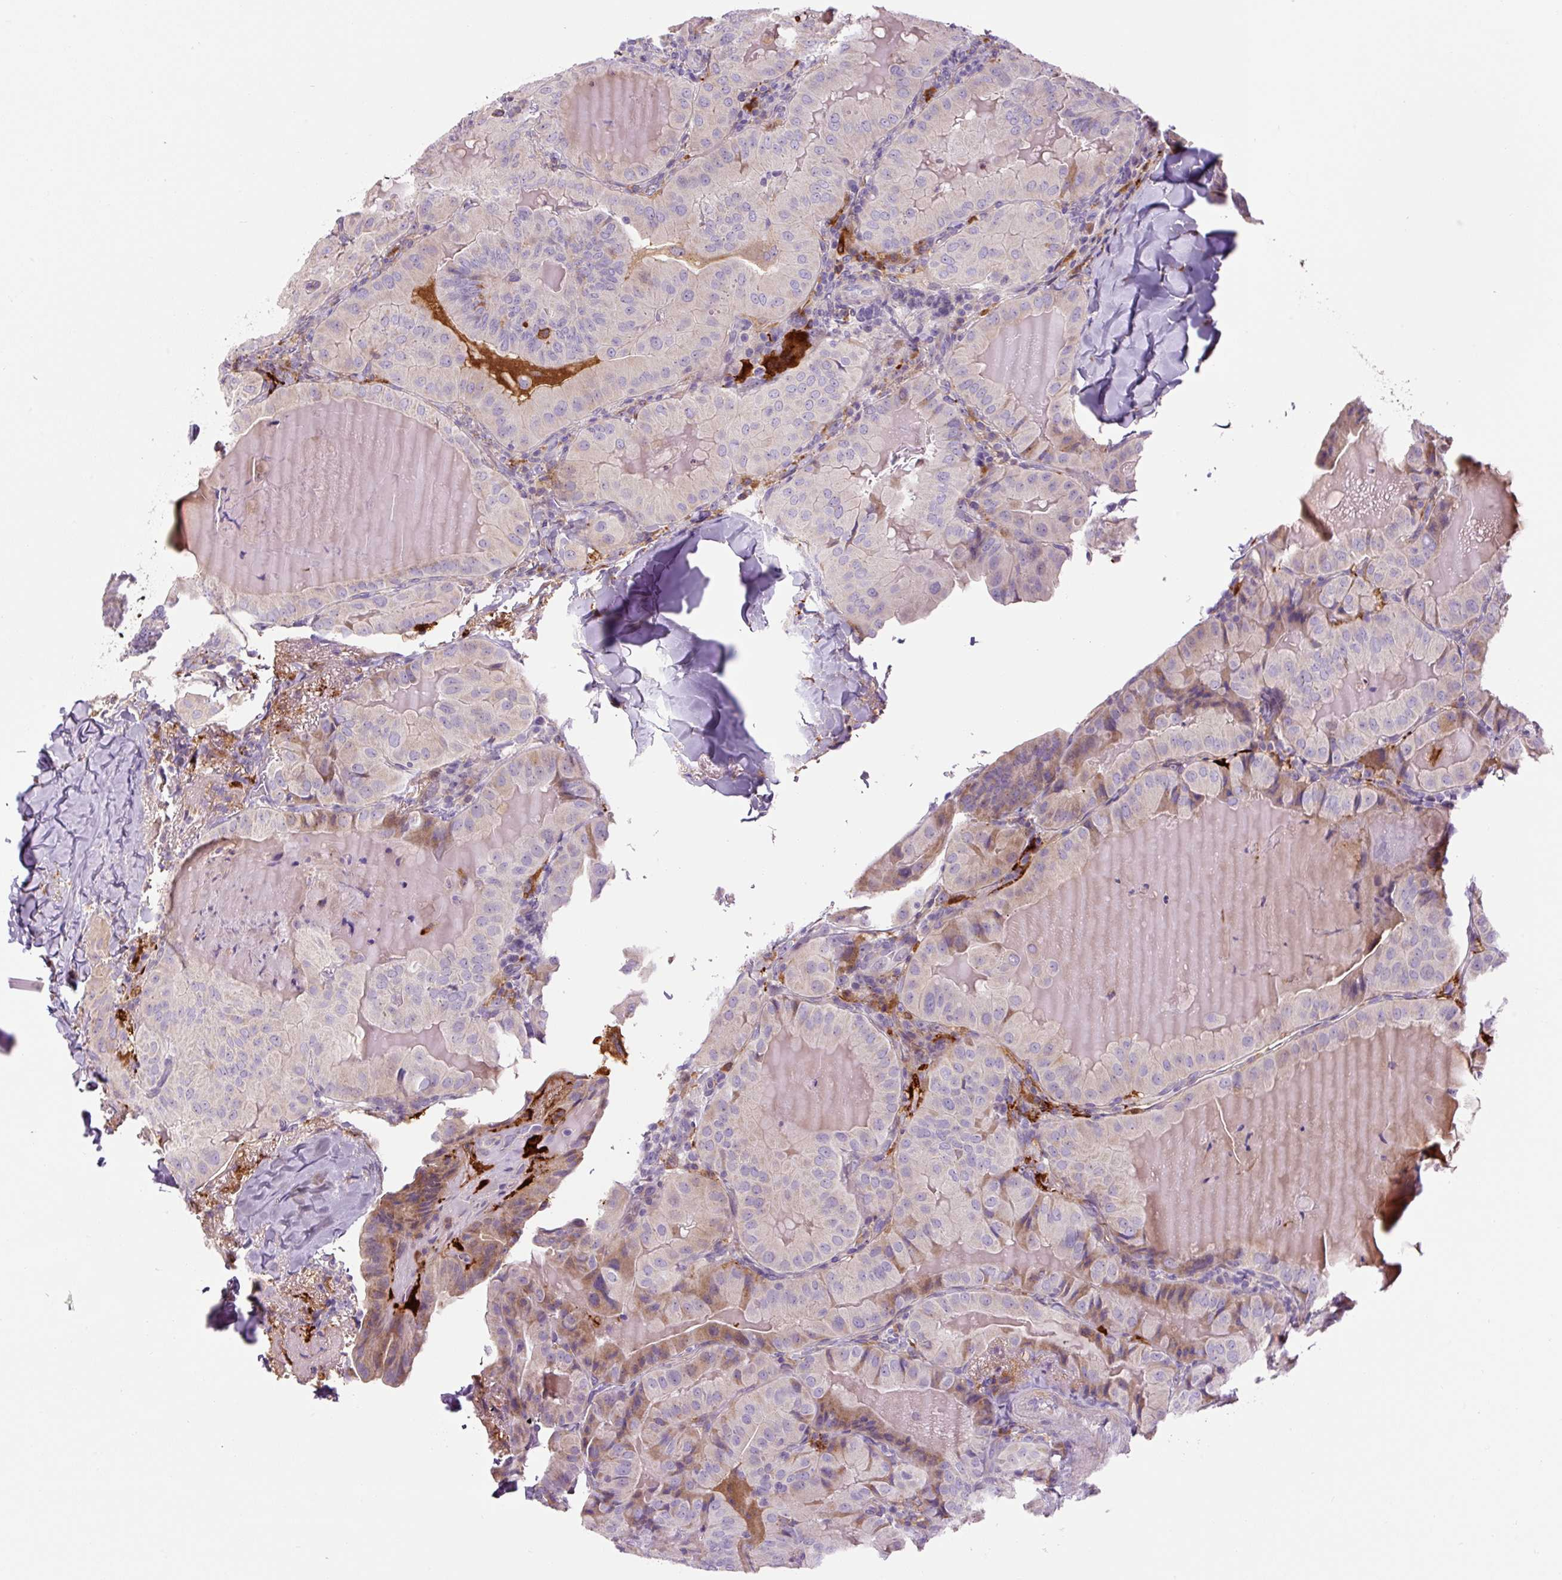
{"staining": {"intensity": "moderate", "quantity": "<25%", "location": "cytoplasmic/membranous"}, "tissue": "thyroid cancer", "cell_type": "Tumor cells", "image_type": "cancer", "snomed": [{"axis": "morphology", "description": "Papillary adenocarcinoma, NOS"}, {"axis": "topography", "description": "Thyroid gland"}], "caption": "This photomicrograph demonstrates IHC staining of human papillary adenocarcinoma (thyroid), with low moderate cytoplasmic/membranous positivity in about <25% of tumor cells.", "gene": "FUT10", "patient": {"sex": "female", "age": 68}}